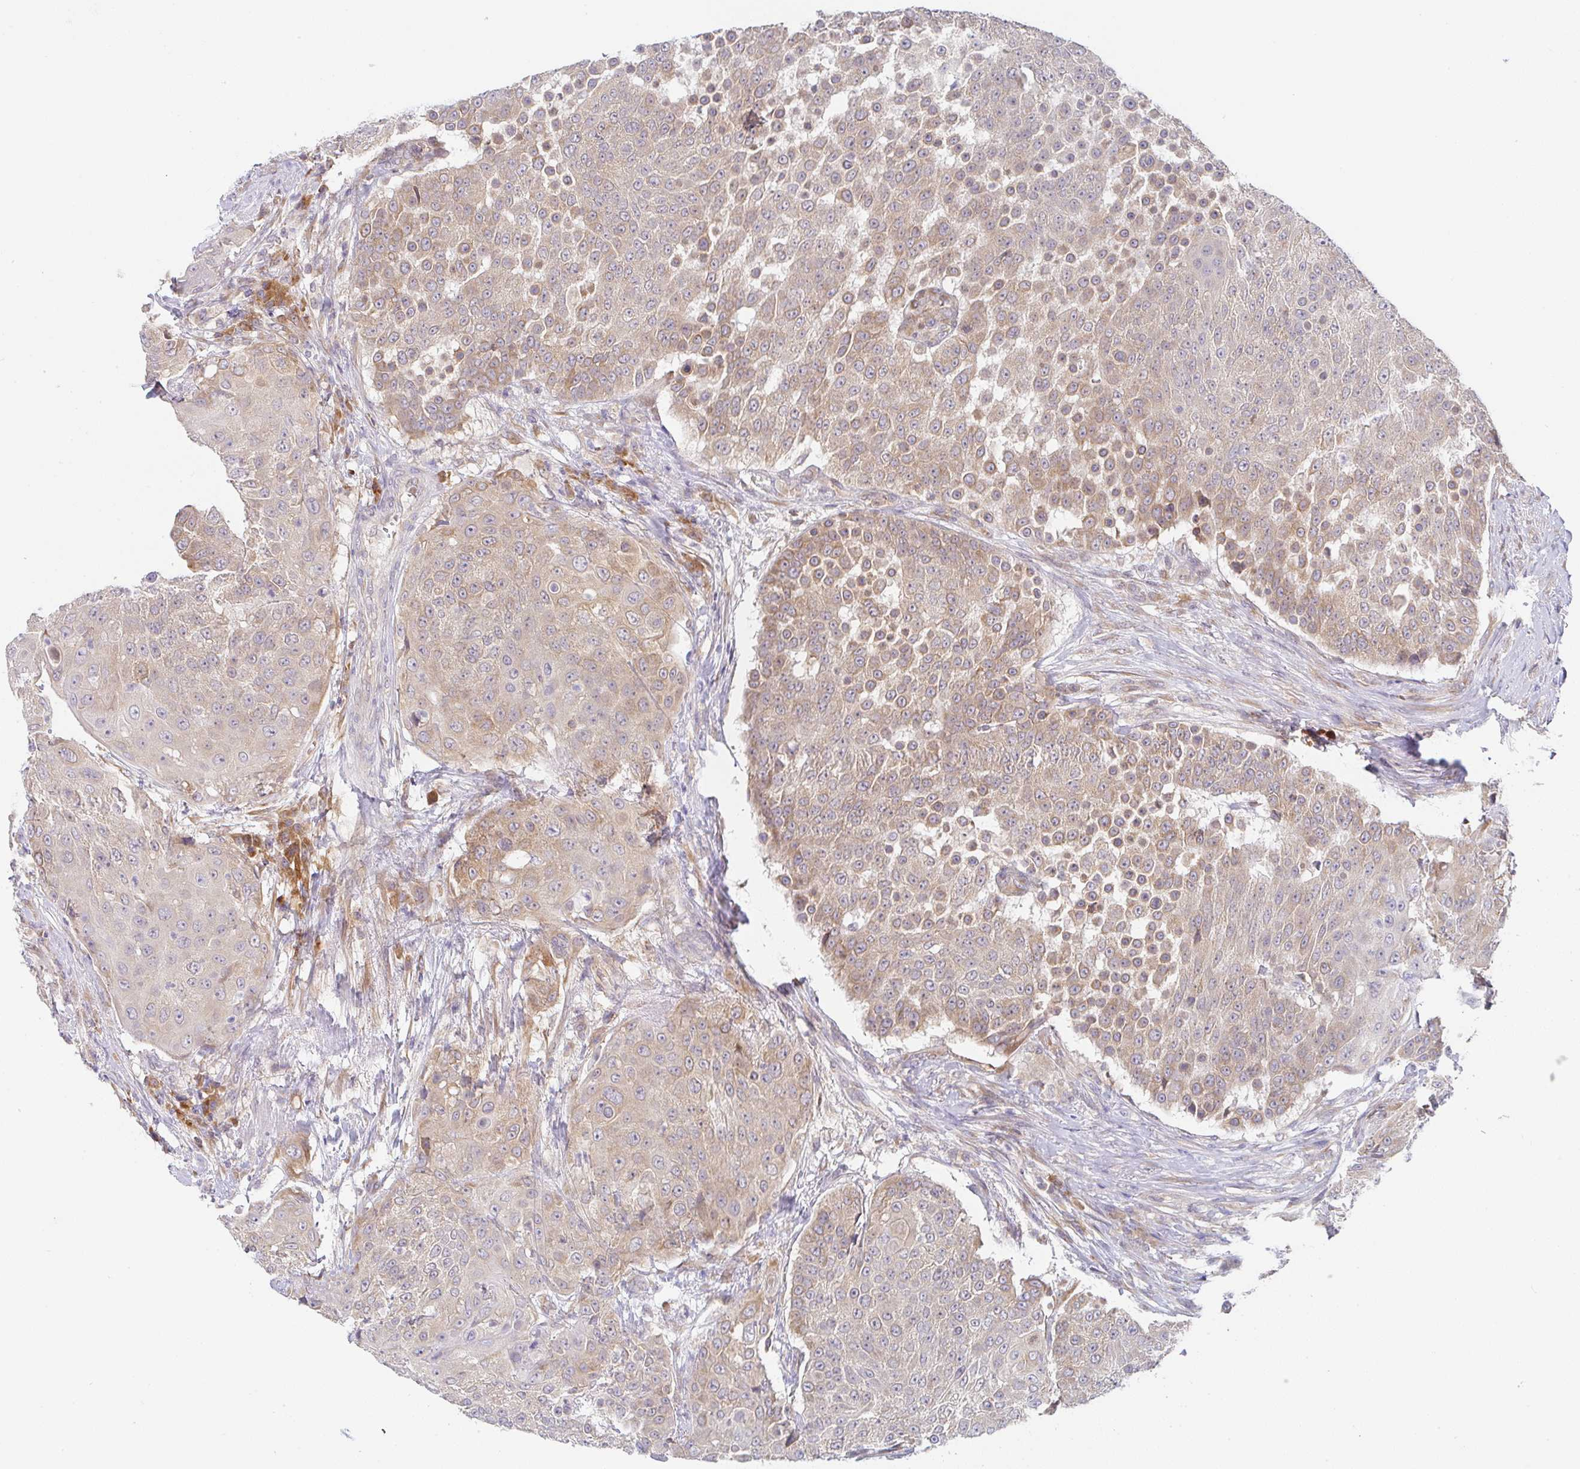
{"staining": {"intensity": "moderate", "quantity": ">75%", "location": "cytoplasmic/membranous"}, "tissue": "urothelial cancer", "cell_type": "Tumor cells", "image_type": "cancer", "snomed": [{"axis": "morphology", "description": "Urothelial carcinoma, High grade"}, {"axis": "topography", "description": "Urinary bladder"}], "caption": "Immunohistochemistry (IHC) (DAB (3,3'-diaminobenzidine)) staining of urothelial cancer reveals moderate cytoplasmic/membranous protein positivity in approximately >75% of tumor cells.", "gene": "DERL2", "patient": {"sex": "female", "age": 63}}